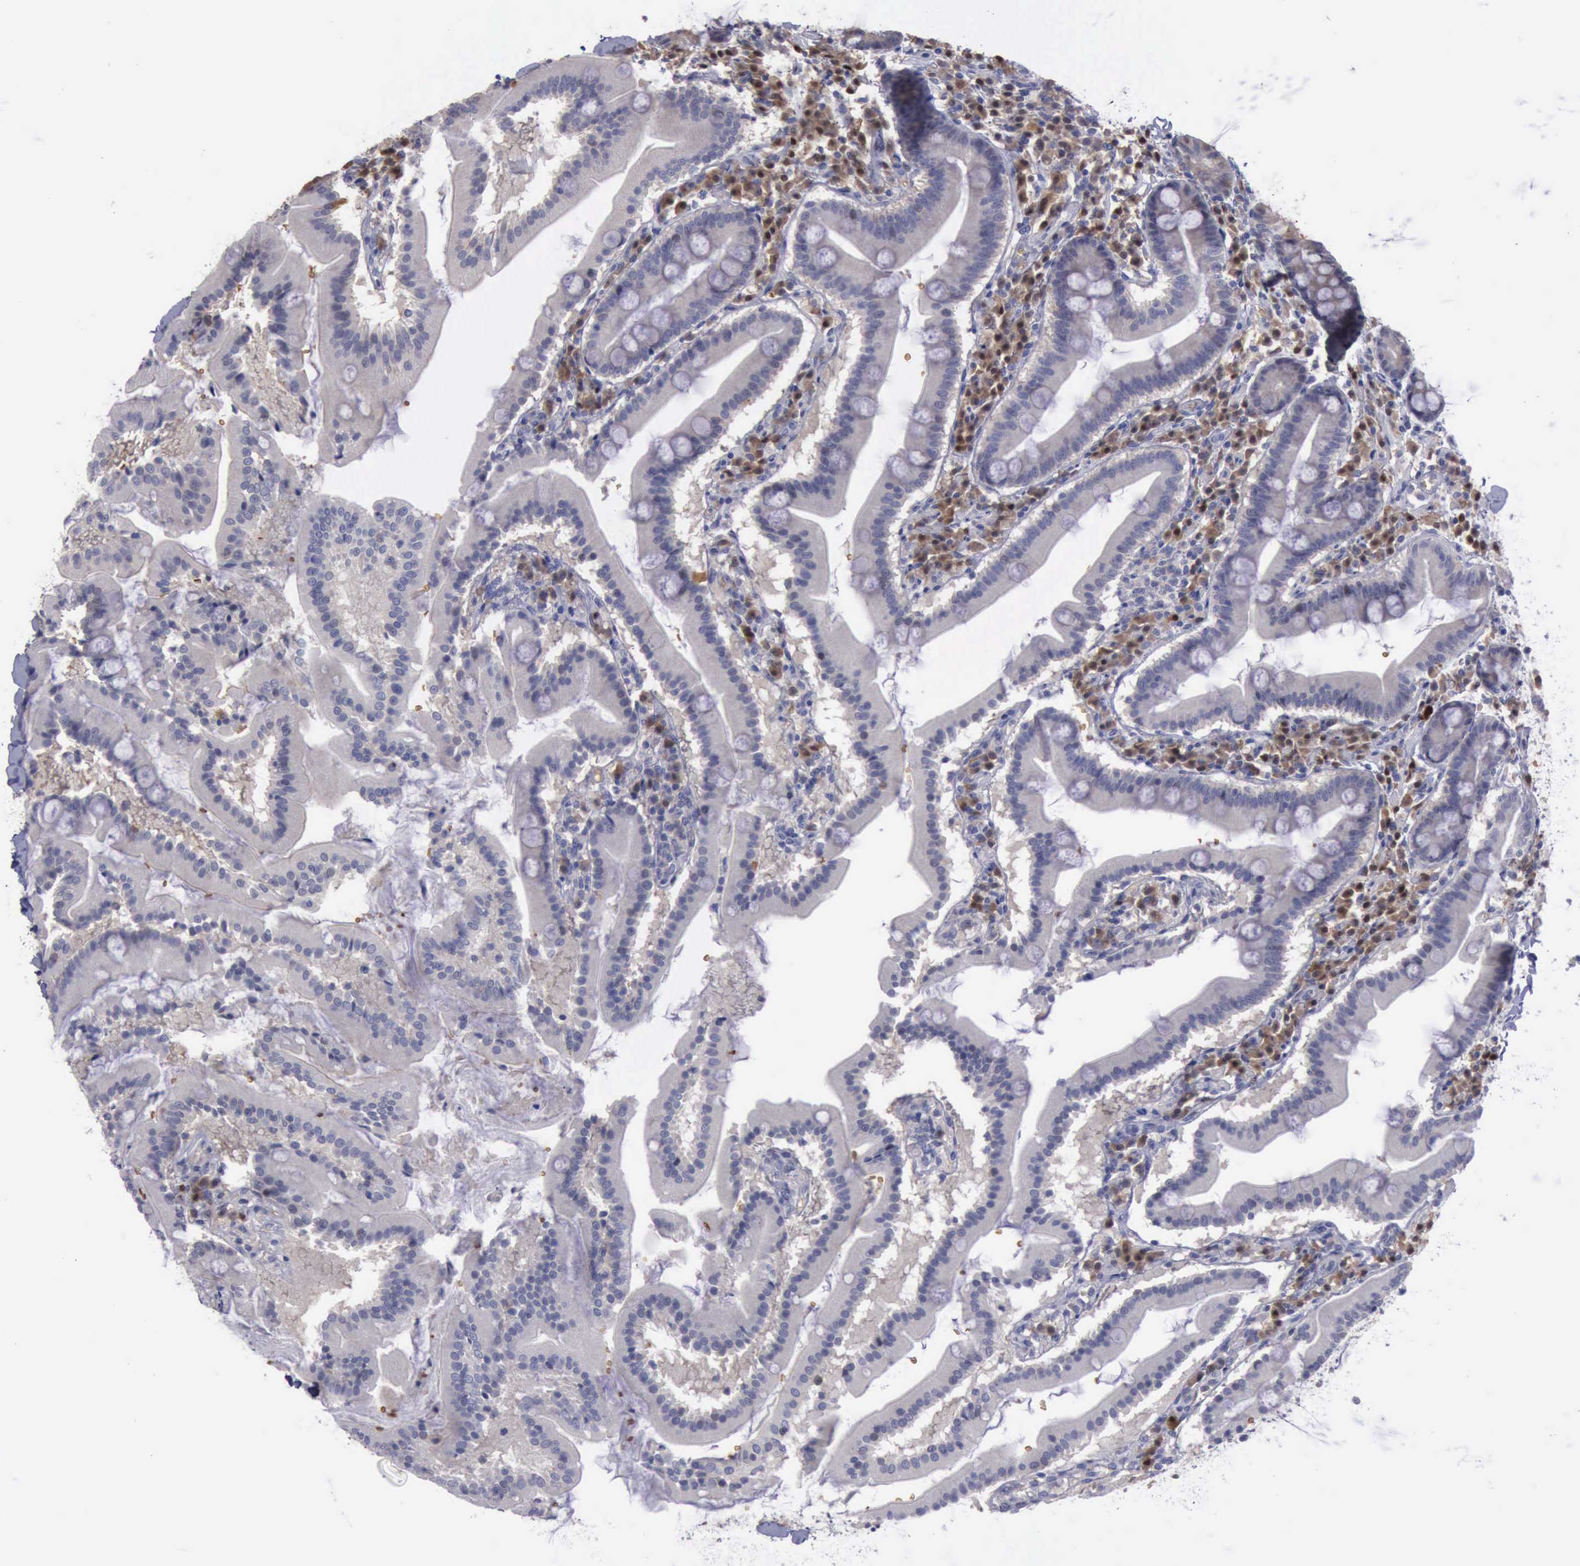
{"staining": {"intensity": "negative", "quantity": "none", "location": "none"}, "tissue": "duodenum", "cell_type": "Glandular cells", "image_type": "normal", "snomed": [{"axis": "morphology", "description": "Normal tissue, NOS"}, {"axis": "topography", "description": "Duodenum"}], "caption": "Protein analysis of normal duodenum exhibits no significant staining in glandular cells. Nuclei are stained in blue.", "gene": "CEP128", "patient": {"sex": "male", "age": 50}}